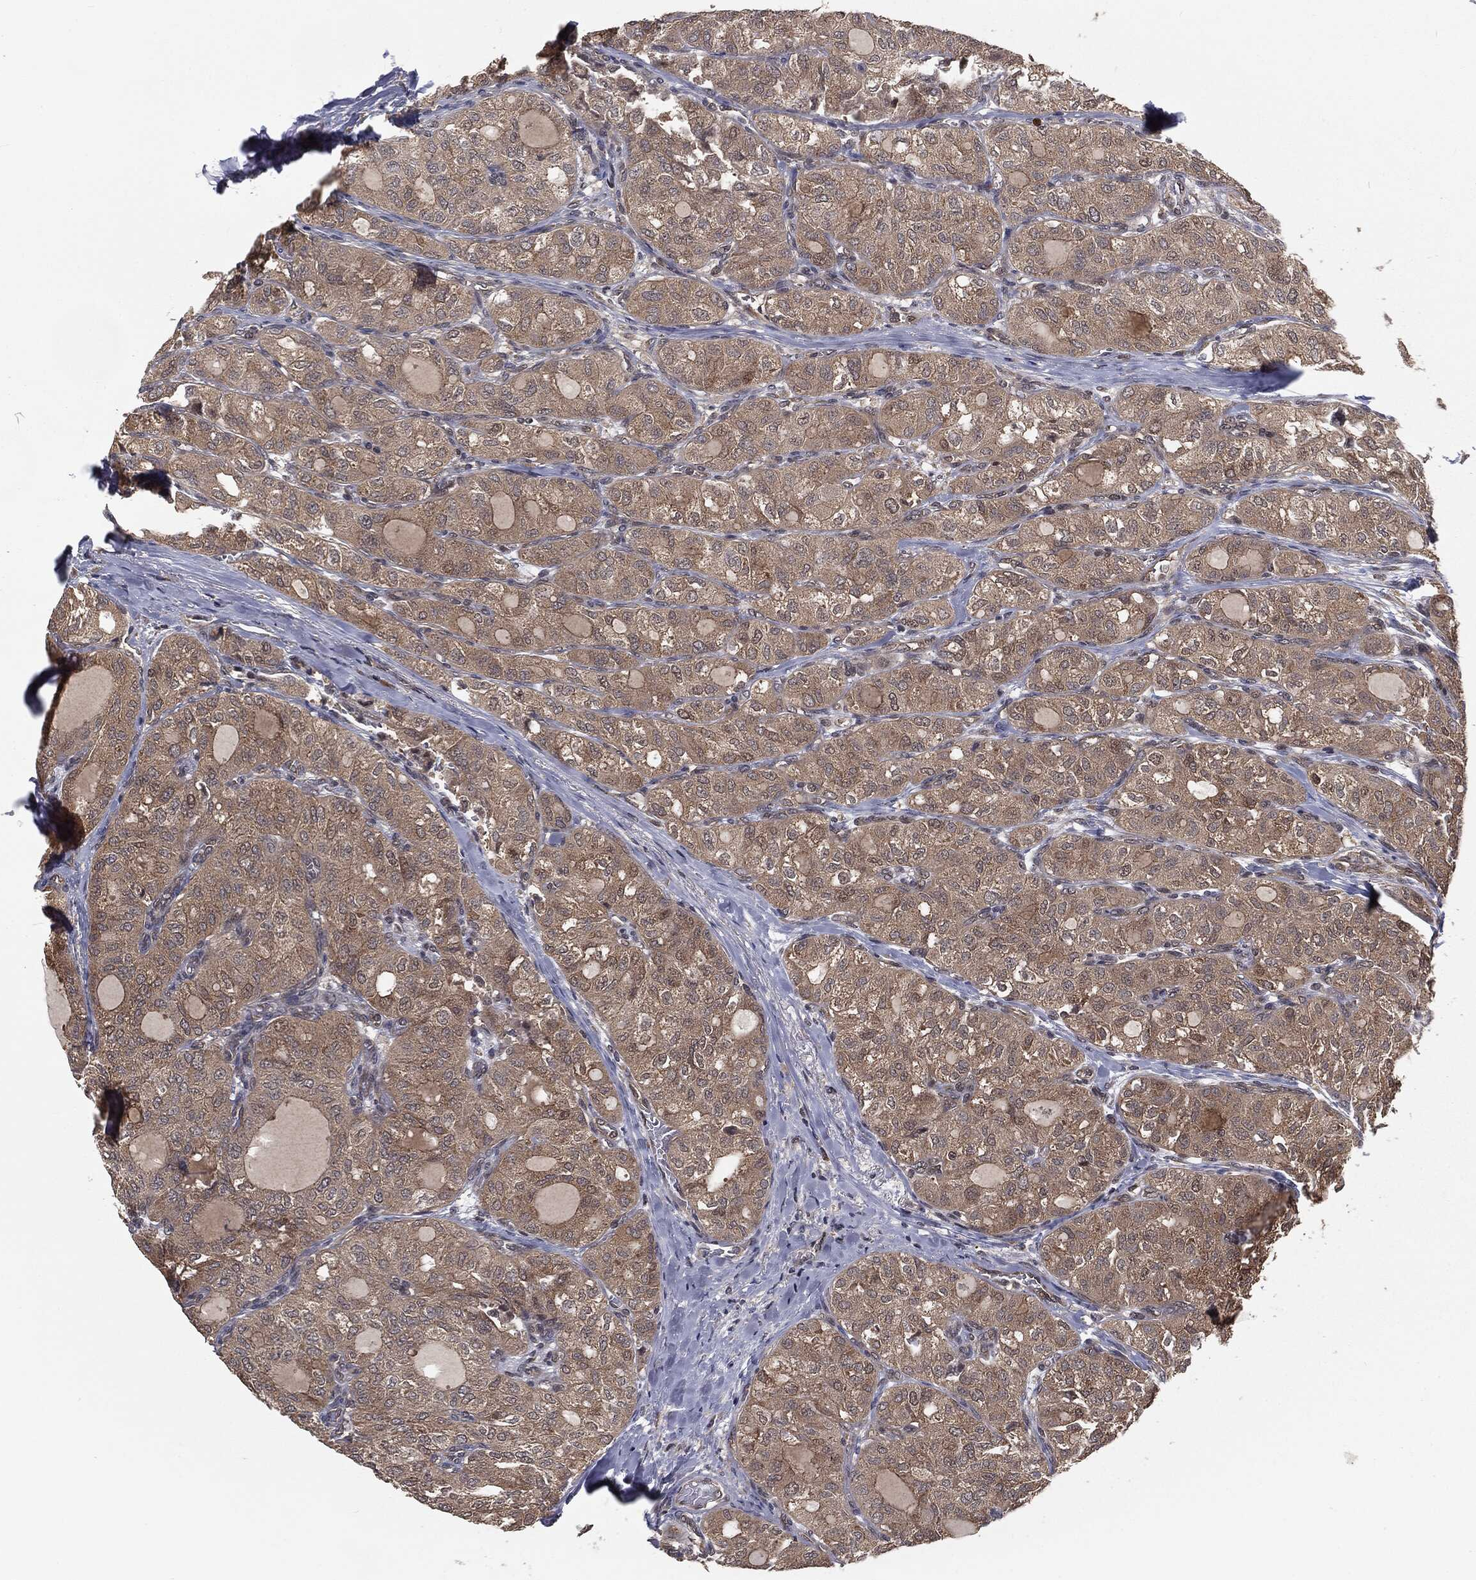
{"staining": {"intensity": "weak", "quantity": ">75%", "location": "cytoplasmic/membranous"}, "tissue": "thyroid cancer", "cell_type": "Tumor cells", "image_type": "cancer", "snomed": [{"axis": "morphology", "description": "Follicular adenoma carcinoma, NOS"}, {"axis": "topography", "description": "Thyroid gland"}], "caption": "A micrograph of human thyroid cancer stained for a protein displays weak cytoplasmic/membranous brown staining in tumor cells. (Stains: DAB (3,3'-diaminobenzidine) in brown, nuclei in blue, Microscopy: brightfield microscopy at high magnification).", "gene": "FBXO7", "patient": {"sex": "male", "age": 75}}